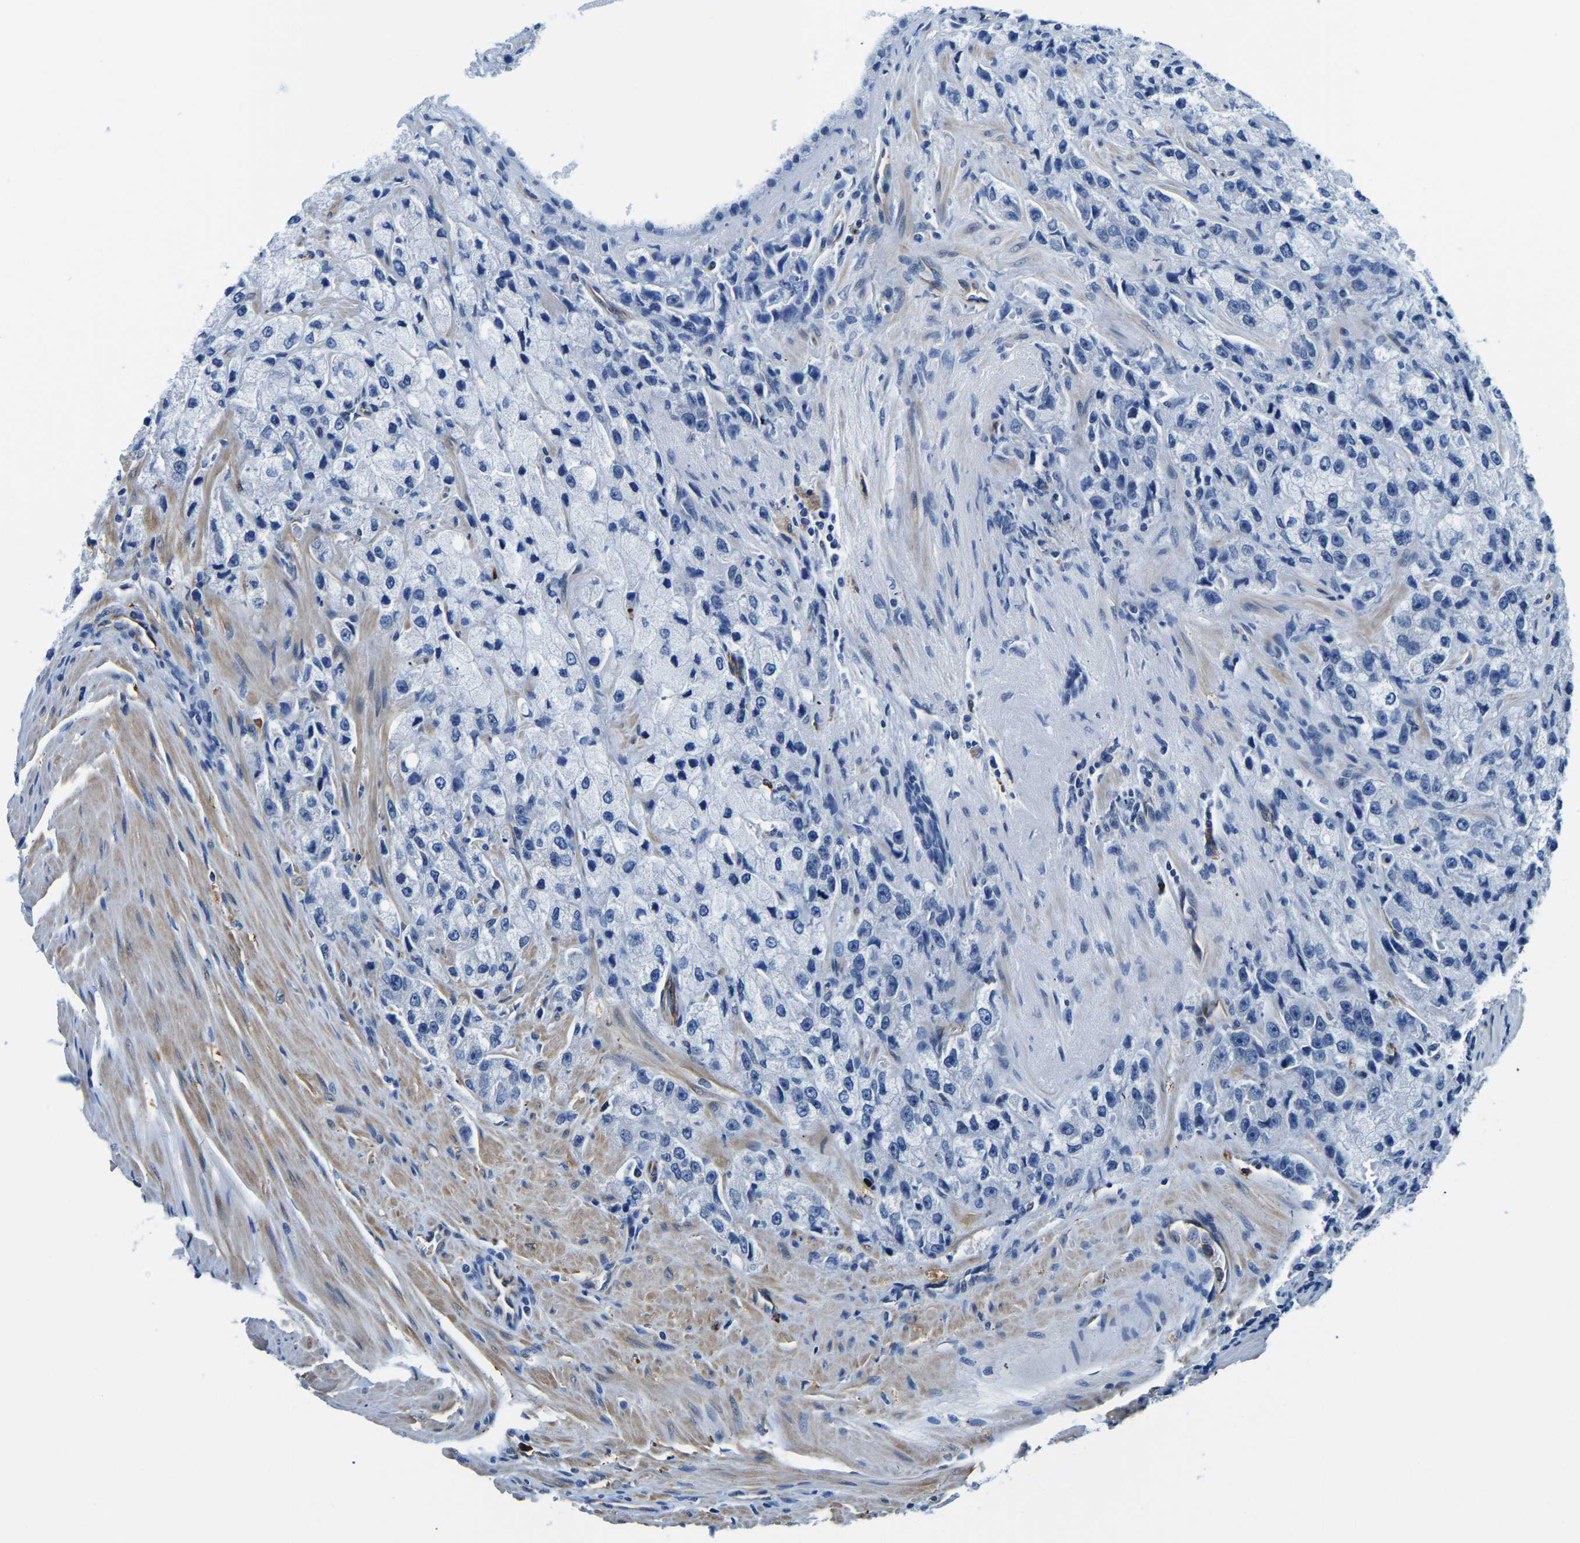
{"staining": {"intensity": "negative", "quantity": "none", "location": "none"}, "tissue": "prostate cancer", "cell_type": "Tumor cells", "image_type": "cancer", "snomed": [{"axis": "morphology", "description": "Adenocarcinoma, High grade"}, {"axis": "topography", "description": "Prostate"}], "caption": "The photomicrograph reveals no significant expression in tumor cells of prostate cancer.", "gene": "MS4A3", "patient": {"sex": "male", "age": 58}}